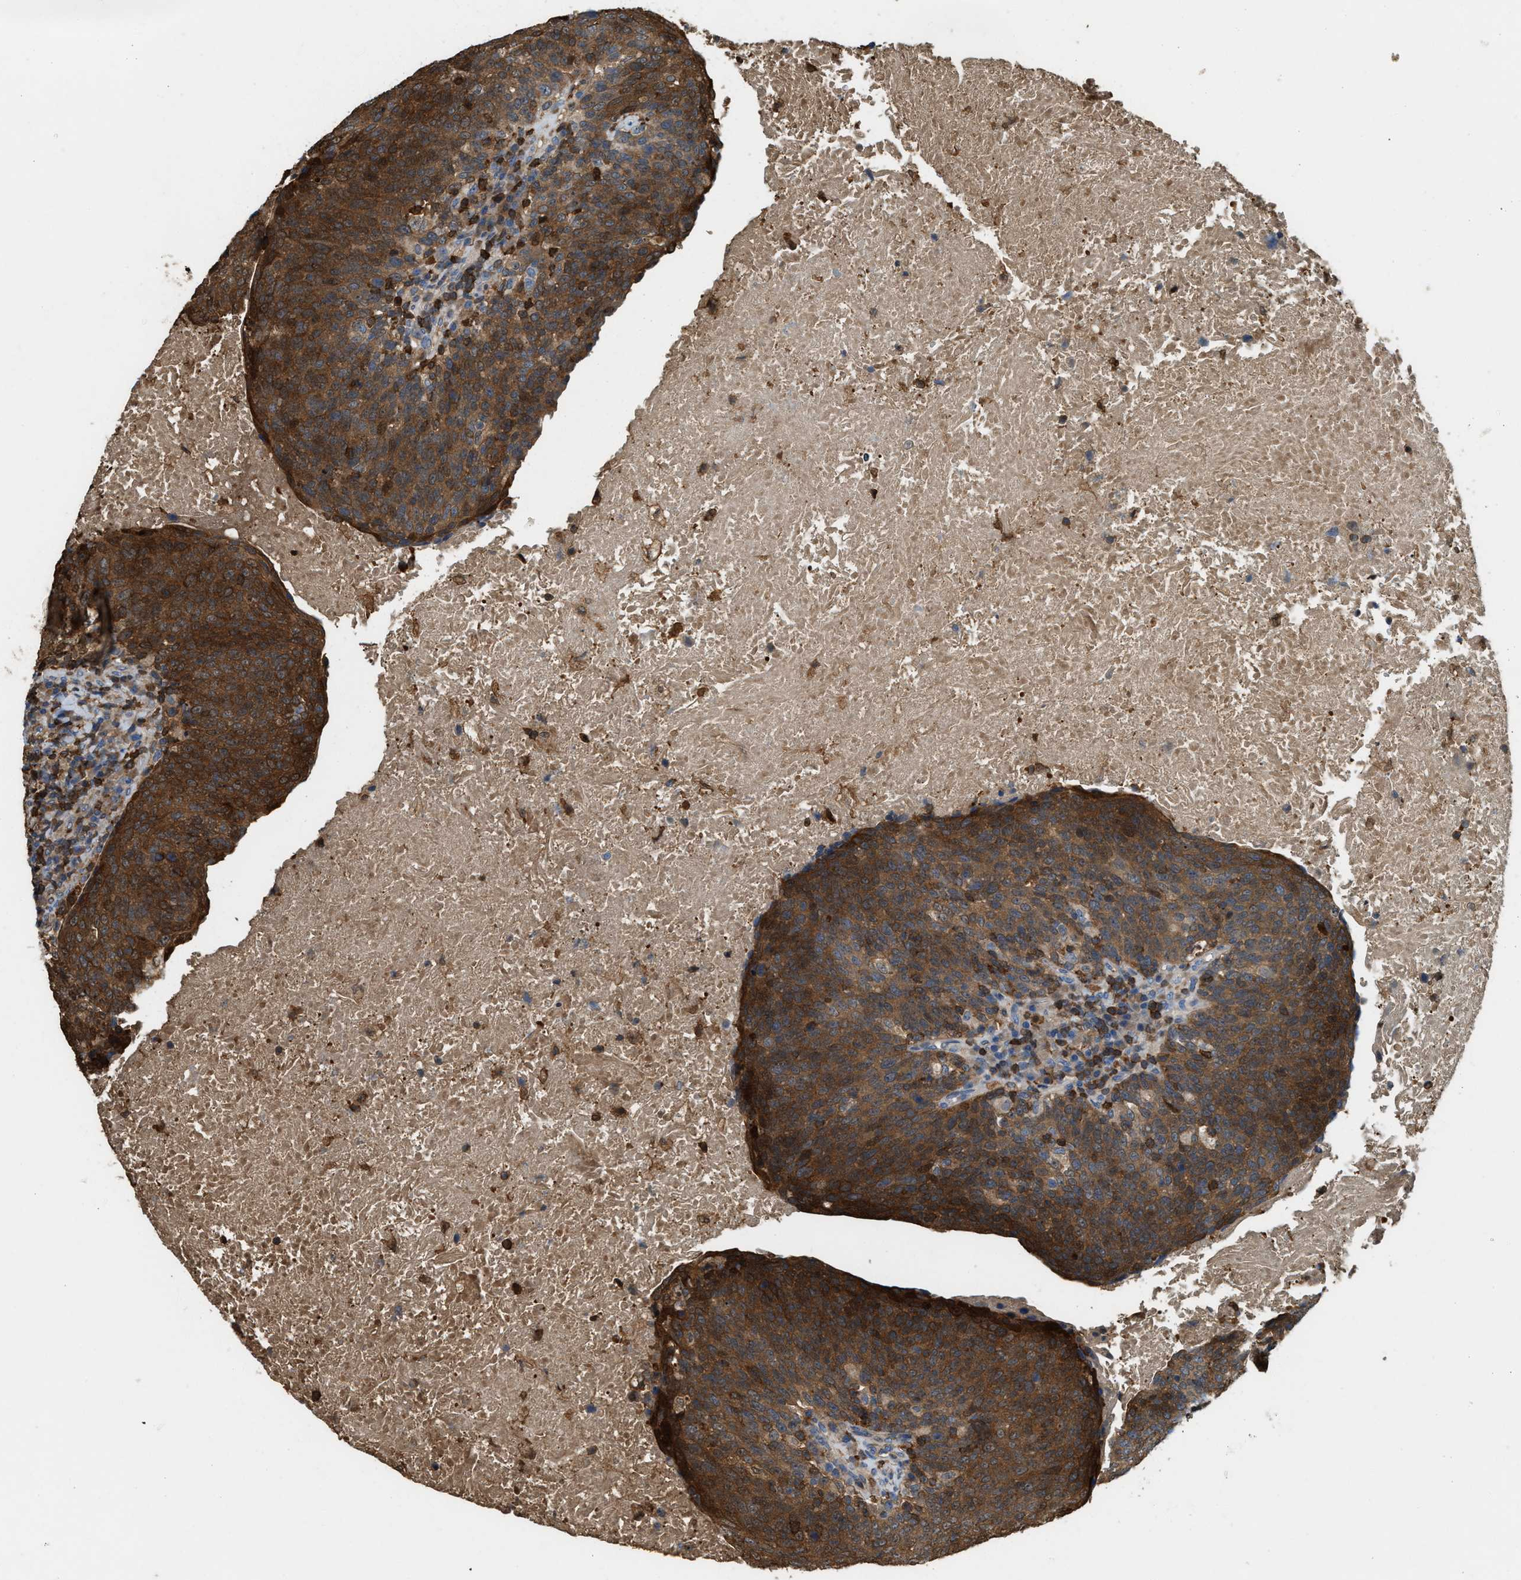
{"staining": {"intensity": "strong", "quantity": ">75%", "location": "cytoplasmic/membranous"}, "tissue": "head and neck cancer", "cell_type": "Tumor cells", "image_type": "cancer", "snomed": [{"axis": "morphology", "description": "Squamous cell carcinoma, NOS"}, {"axis": "morphology", "description": "Squamous cell carcinoma, metastatic, NOS"}, {"axis": "topography", "description": "Lymph node"}, {"axis": "topography", "description": "Head-Neck"}], "caption": "A brown stain highlights strong cytoplasmic/membranous expression of a protein in human head and neck metastatic squamous cell carcinoma tumor cells.", "gene": "SERPINB5", "patient": {"sex": "male", "age": 62}}